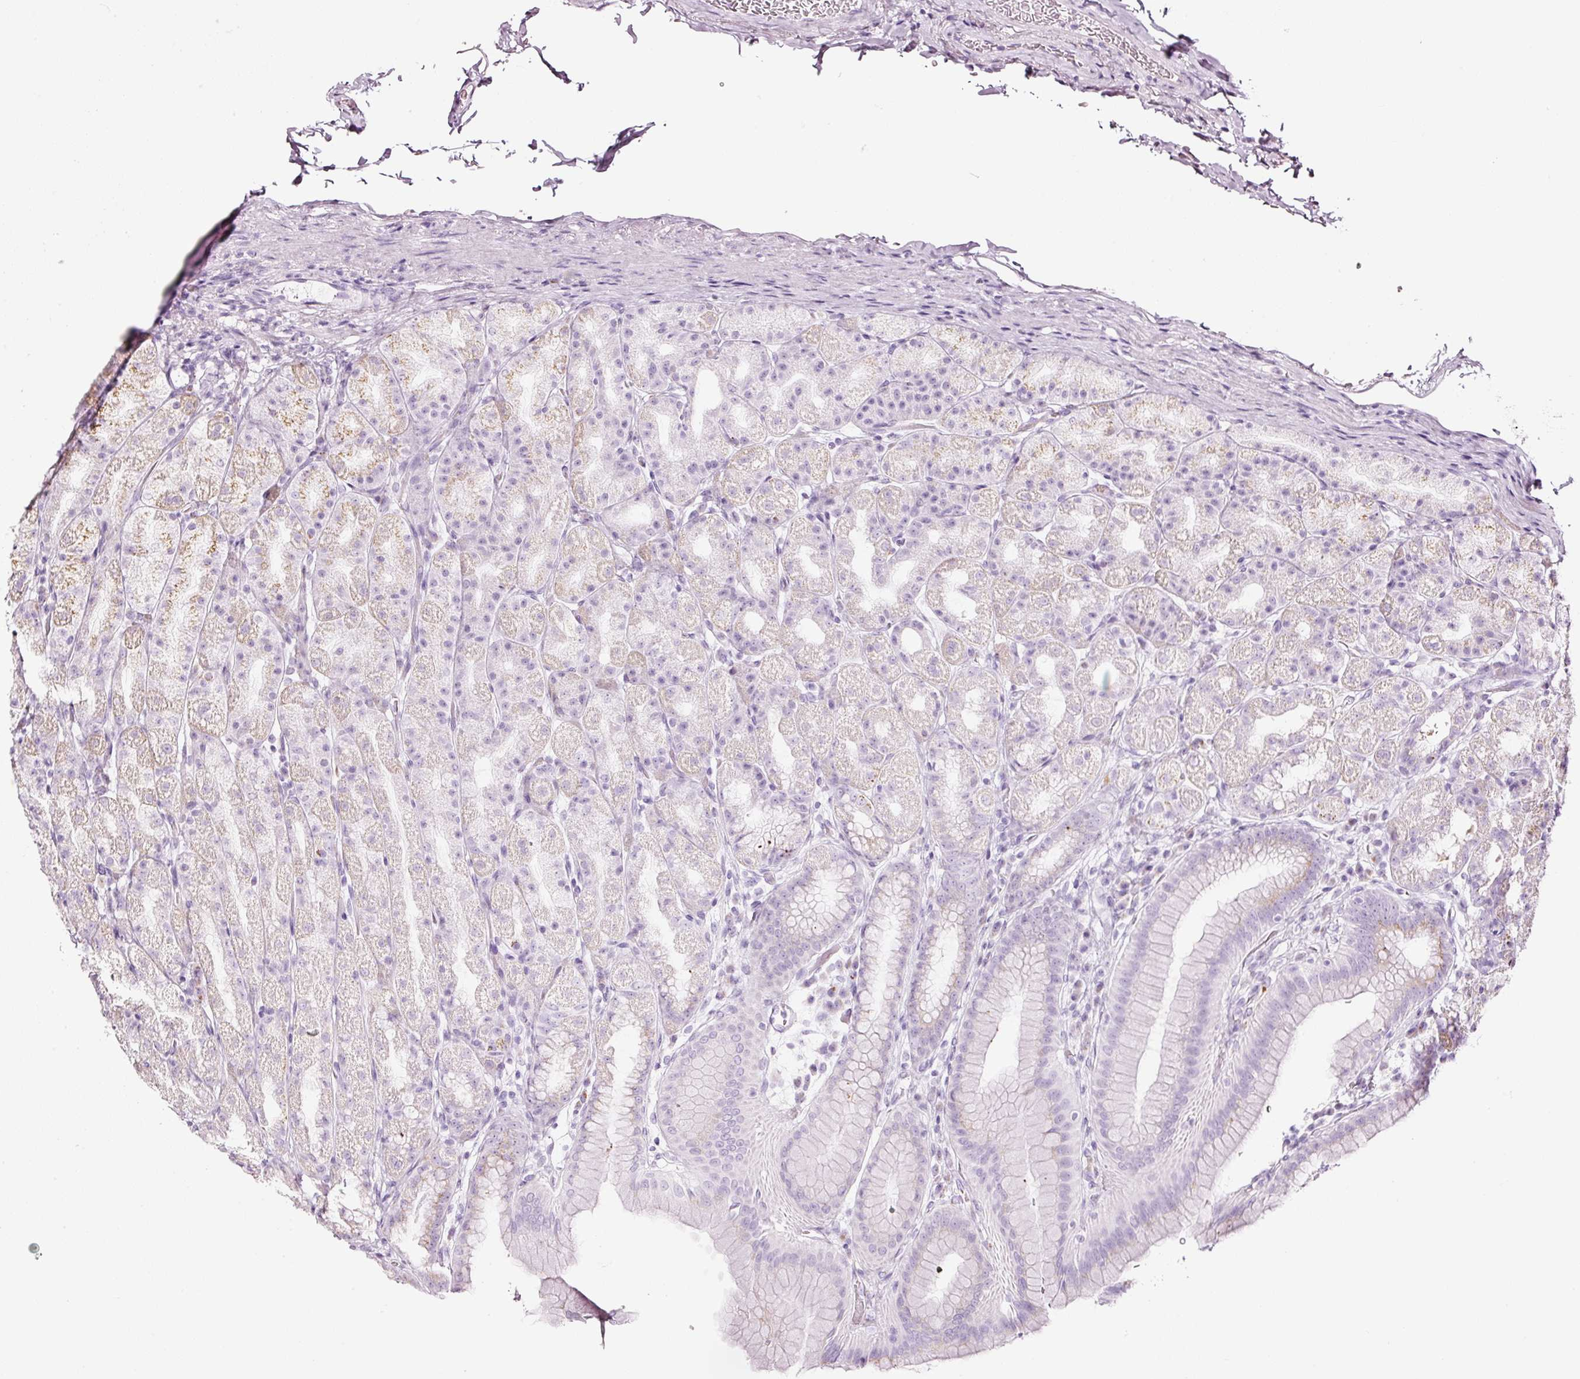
{"staining": {"intensity": "moderate", "quantity": "<25%", "location": "cytoplasmic/membranous"}, "tissue": "stomach", "cell_type": "Glandular cells", "image_type": "normal", "snomed": [{"axis": "morphology", "description": "Normal tissue, NOS"}, {"axis": "topography", "description": "Stomach, upper"}, {"axis": "topography", "description": "Stomach"}], "caption": "Protein analysis of benign stomach exhibits moderate cytoplasmic/membranous positivity in approximately <25% of glandular cells.", "gene": "SDF4", "patient": {"sex": "male", "age": 68}}